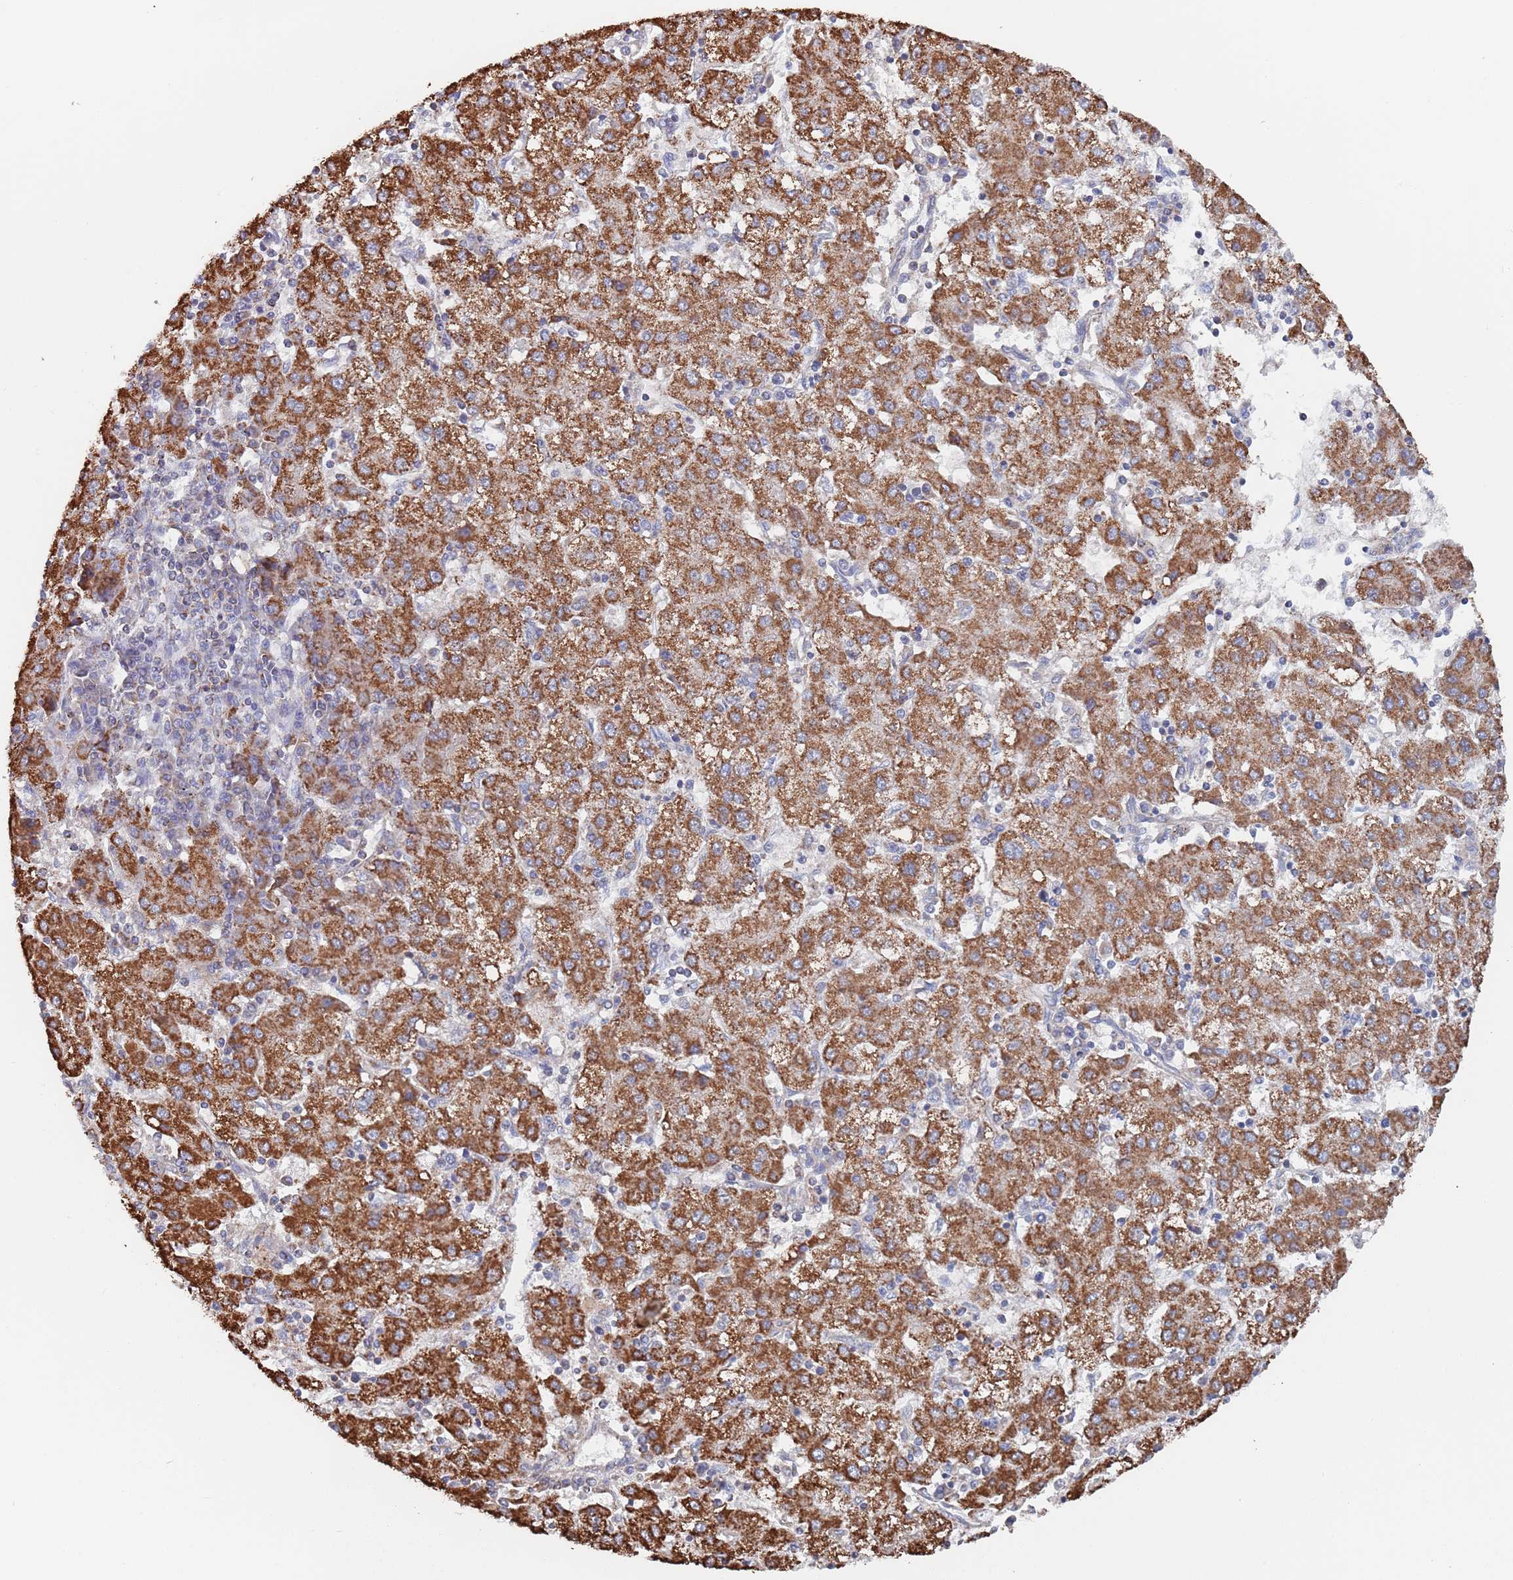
{"staining": {"intensity": "strong", "quantity": ">75%", "location": "cytoplasmic/membranous"}, "tissue": "liver cancer", "cell_type": "Tumor cells", "image_type": "cancer", "snomed": [{"axis": "morphology", "description": "Carcinoma, Hepatocellular, NOS"}, {"axis": "topography", "description": "Liver"}], "caption": "Protein analysis of hepatocellular carcinoma (liver) tissue shows strong cytoplasmic/membranous expression in about >75% of tumor cells.", "gene": "PGP", "patient": {"sex": "male", "age": 72}}